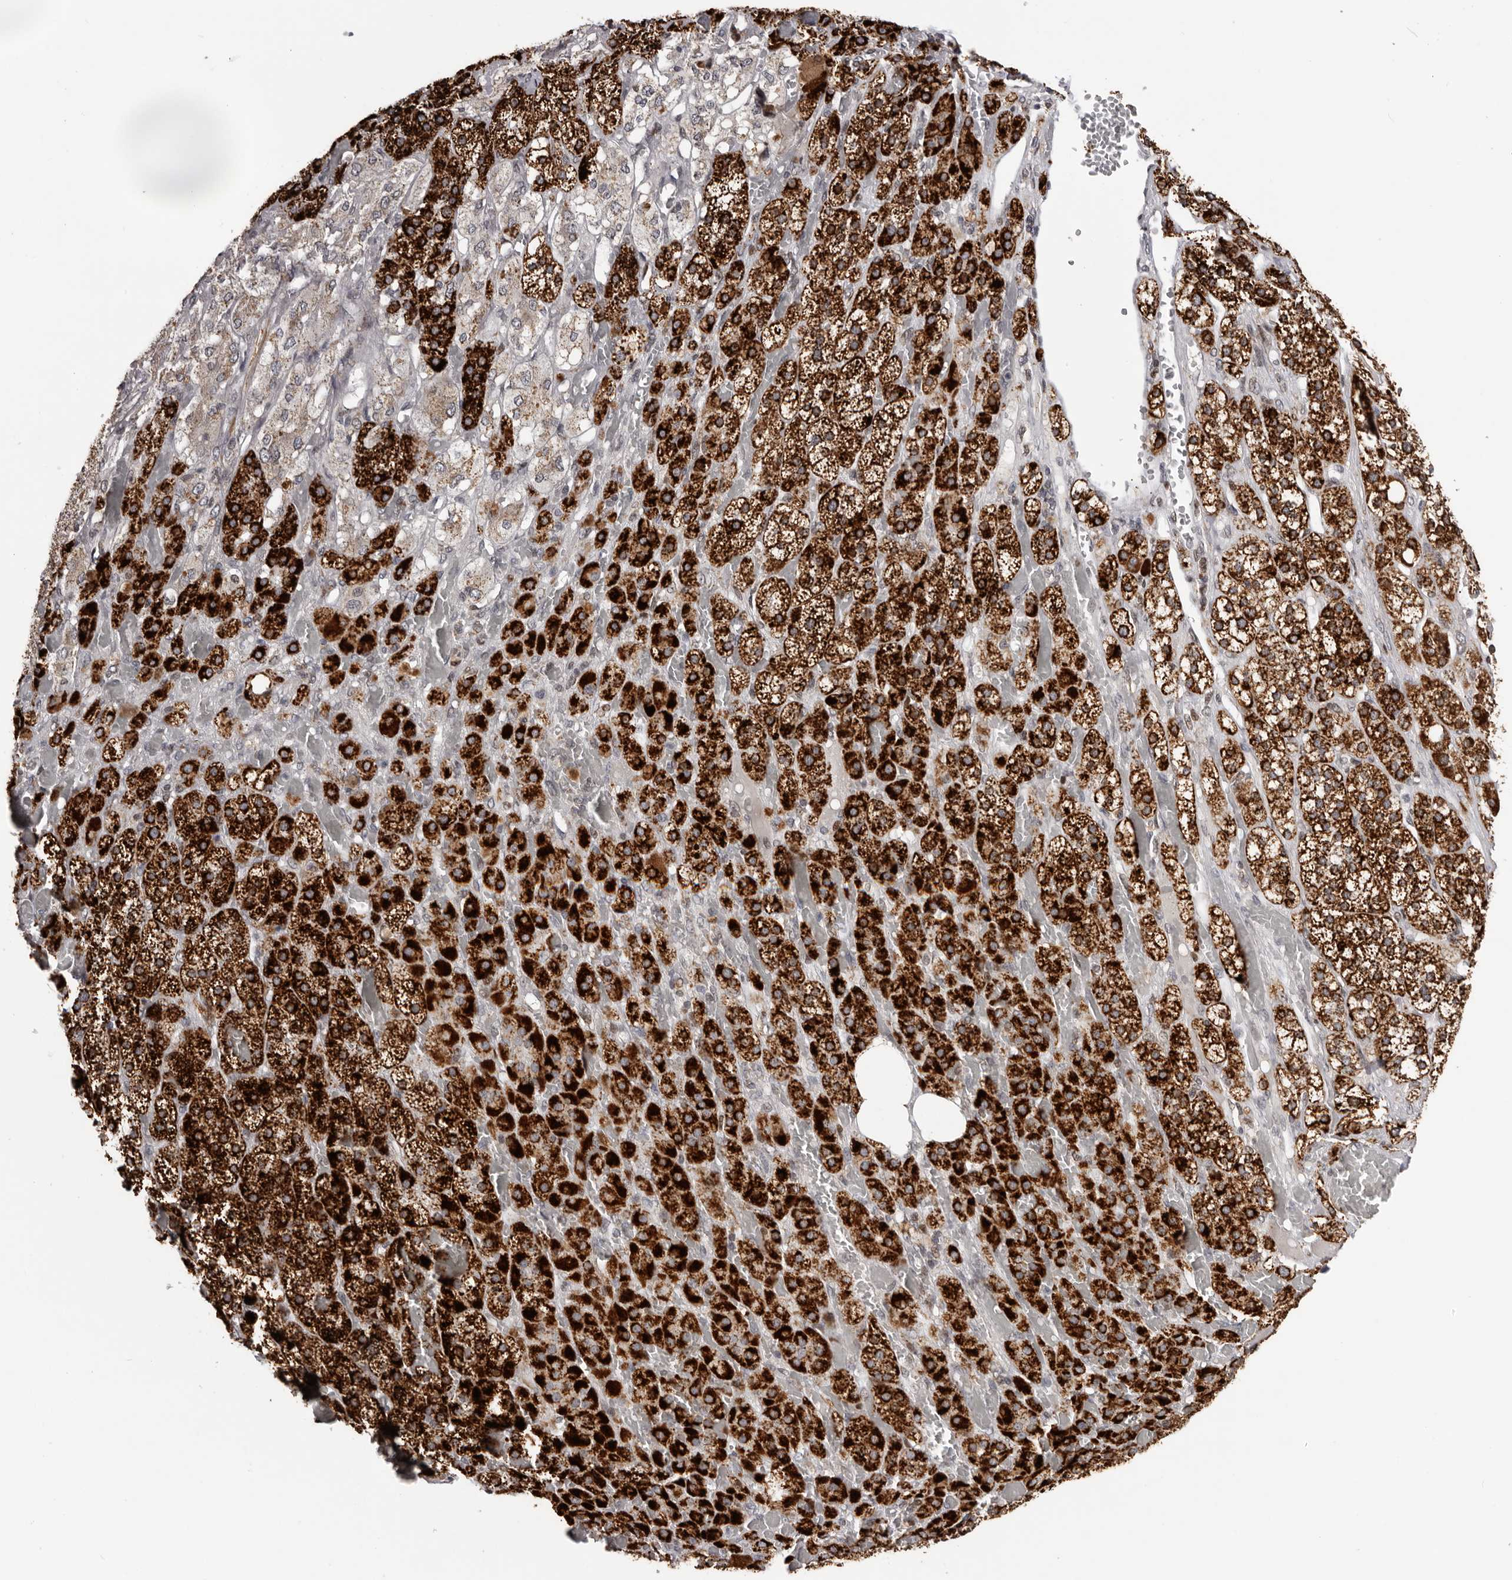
{"staining": {"intensity": "strong", "quantity": ">75%", "location": "cytoplasmic/membranous"}, "tissue": "adrenal gland", "cell_type": "Glandular cells", "image_type": "normal", "snomed": [{"axis": "morphology", "description": "Normal tissue, NOS"}, {"axis": "topography", "description": "Adrenal gland"}], "caption": "Strong cytoplasmic/membranous expression is seen in about >75% of glandular cells in unremarkable adrenal gland. The protein is shown in brown color, while the nuclei are stained blue.", "gene": "C17orf99", "patient": {"sex": "female", "age": 59}}